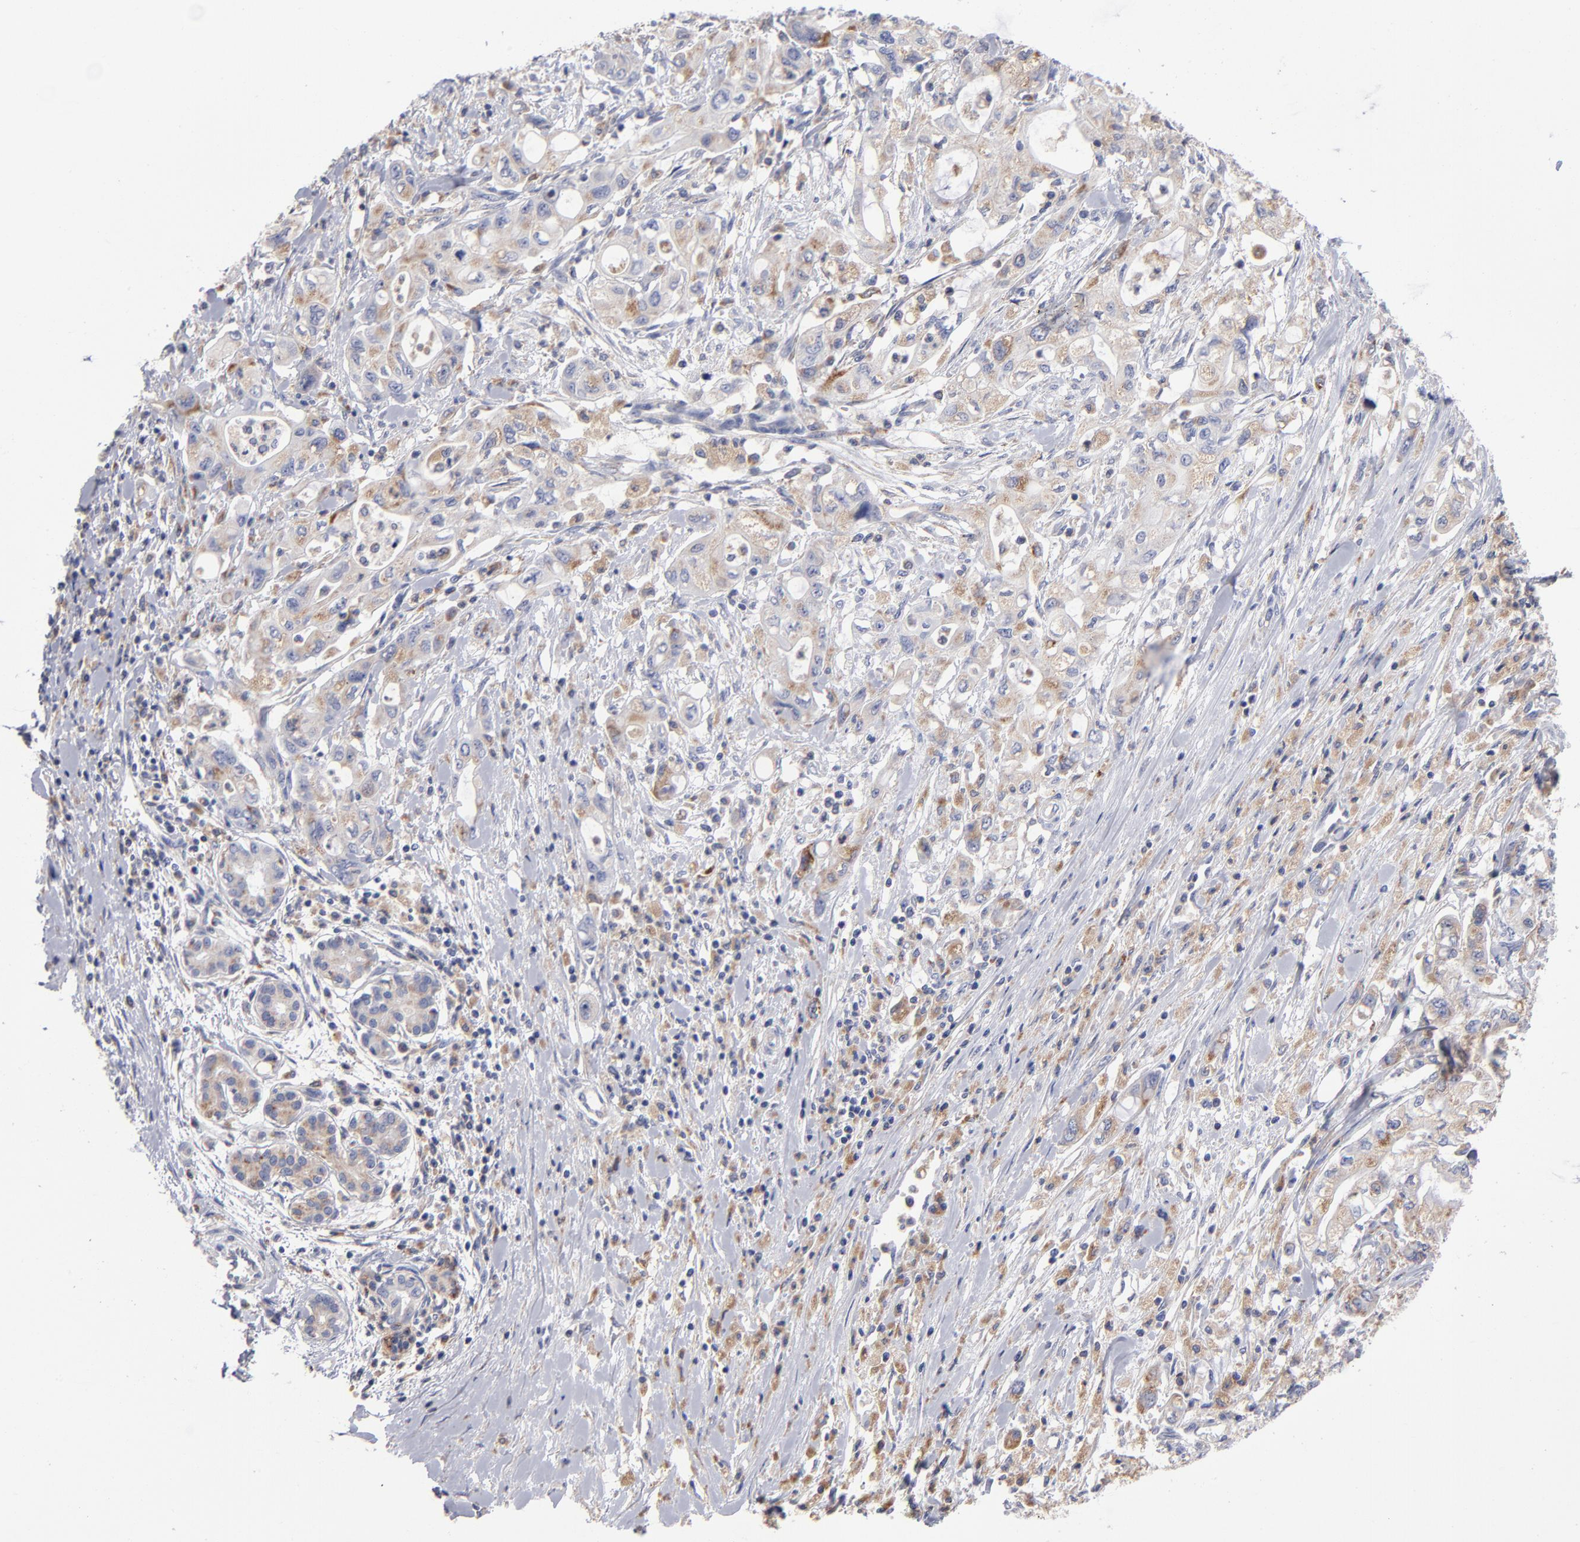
{"staining": {"intensity": "weak", "quantity": ">75%", "location": "cytoplasmic/membranous"}, "tissue": "pancreatic cancer", "cell_type": "Tumor cells", "image_type": "cancer", "snomed": [{"axis": "morphology", "description": "Adenocarcinoma, NOS"}, {"axis": "topography", "description": "Pancreas"}], "caption": "Protein expression analysis of pancreatic cancer demonstrates weak cytoplasmic/membranous positivity in about >75% of tumor cells.", "gene": "RRAGB", "patient": {"sex": "male", "age": 79}}